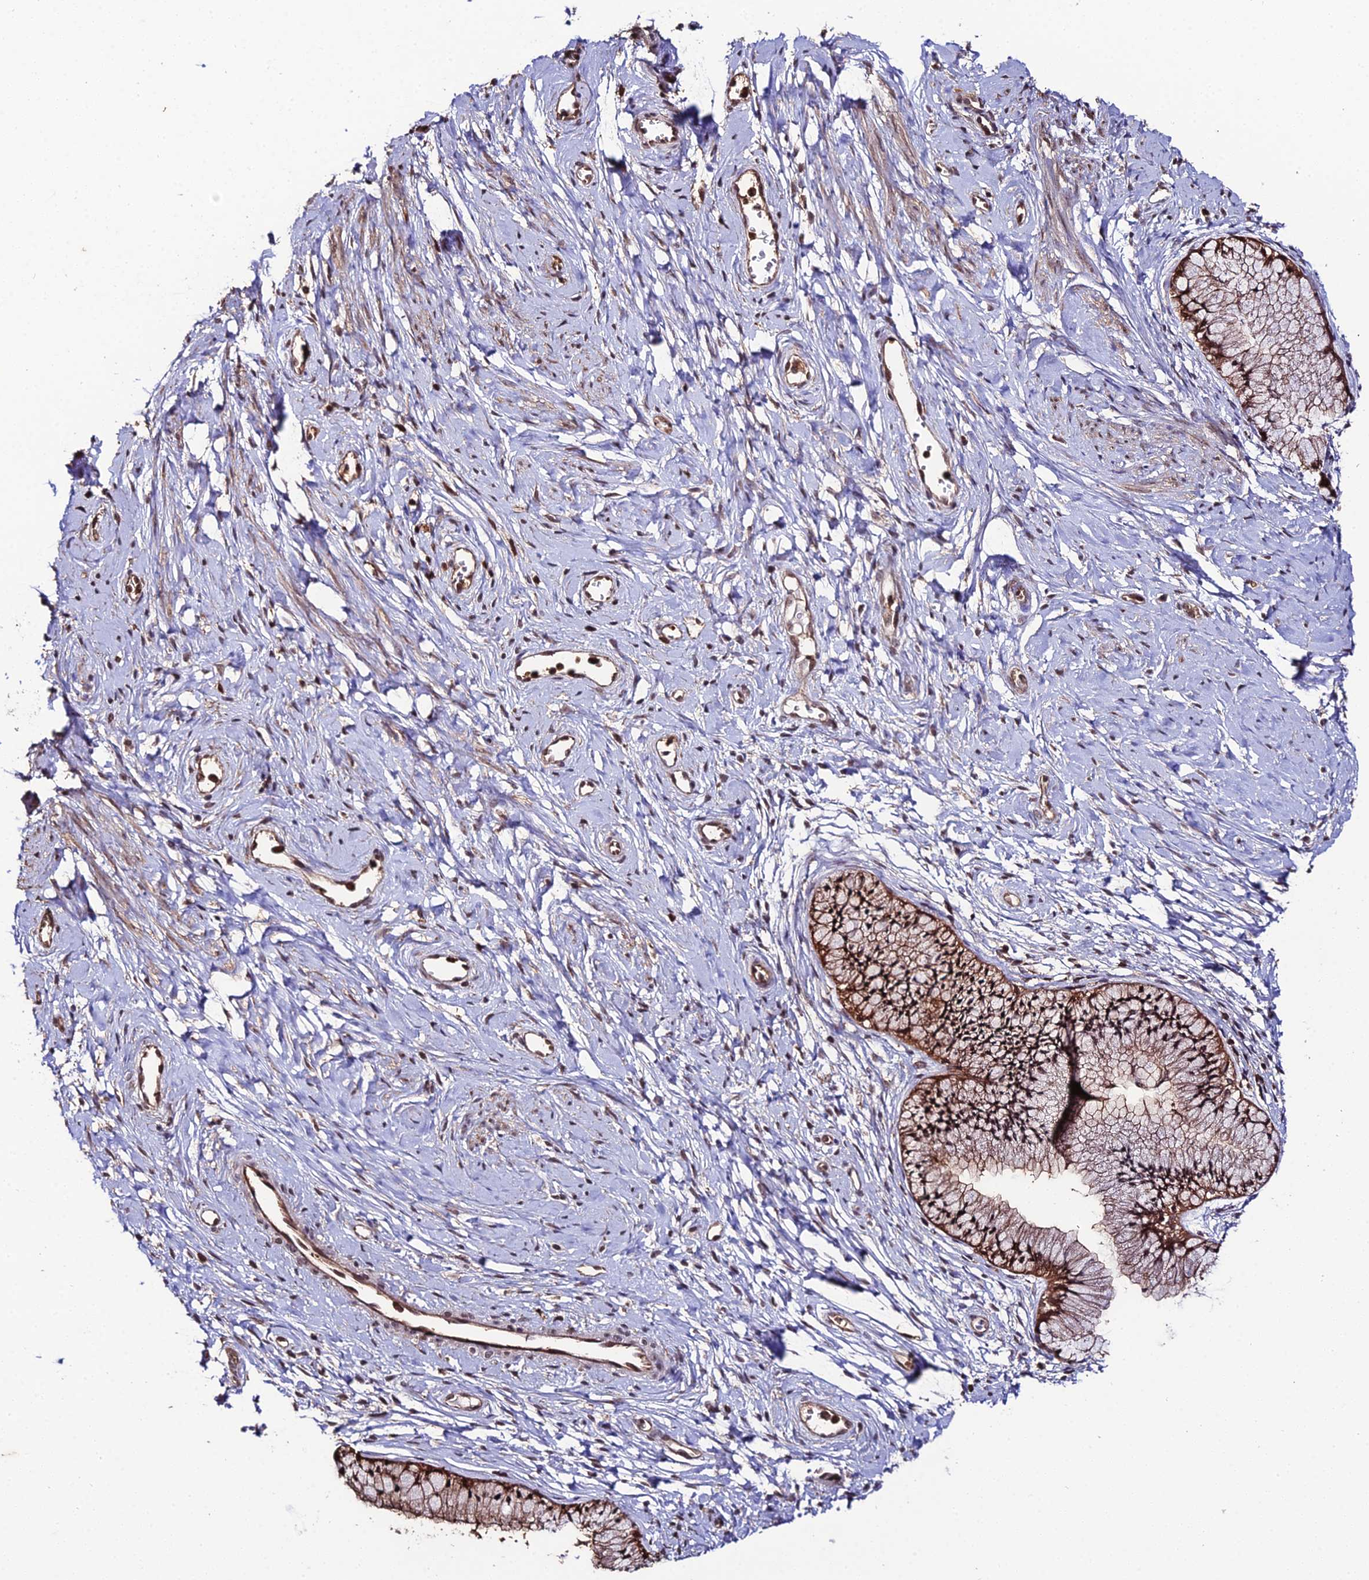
{"staining": {"intensity": "moderate", "quantity": ">75%", "location": "cytoplasmic/membranous,nuclear"}, "tissue": "cervix", "cell_type": "Glandular cells", "image_type": "normal", "snomed": [{"axis": "morphology", "description": "Normal tissue, NOS"}, {"axis": "topography", "description": "Cervix"}], "caption": "Moderate cytoplasmic/membranous,nuclear positivity is seen in approximately >75% of glandular cells in unremarkable cervix. (brown staining indicates protein expression, while blue staining denotes nuclei).", "gene": "PPP4C", "patient": {"sex": "female", "age": 42}}